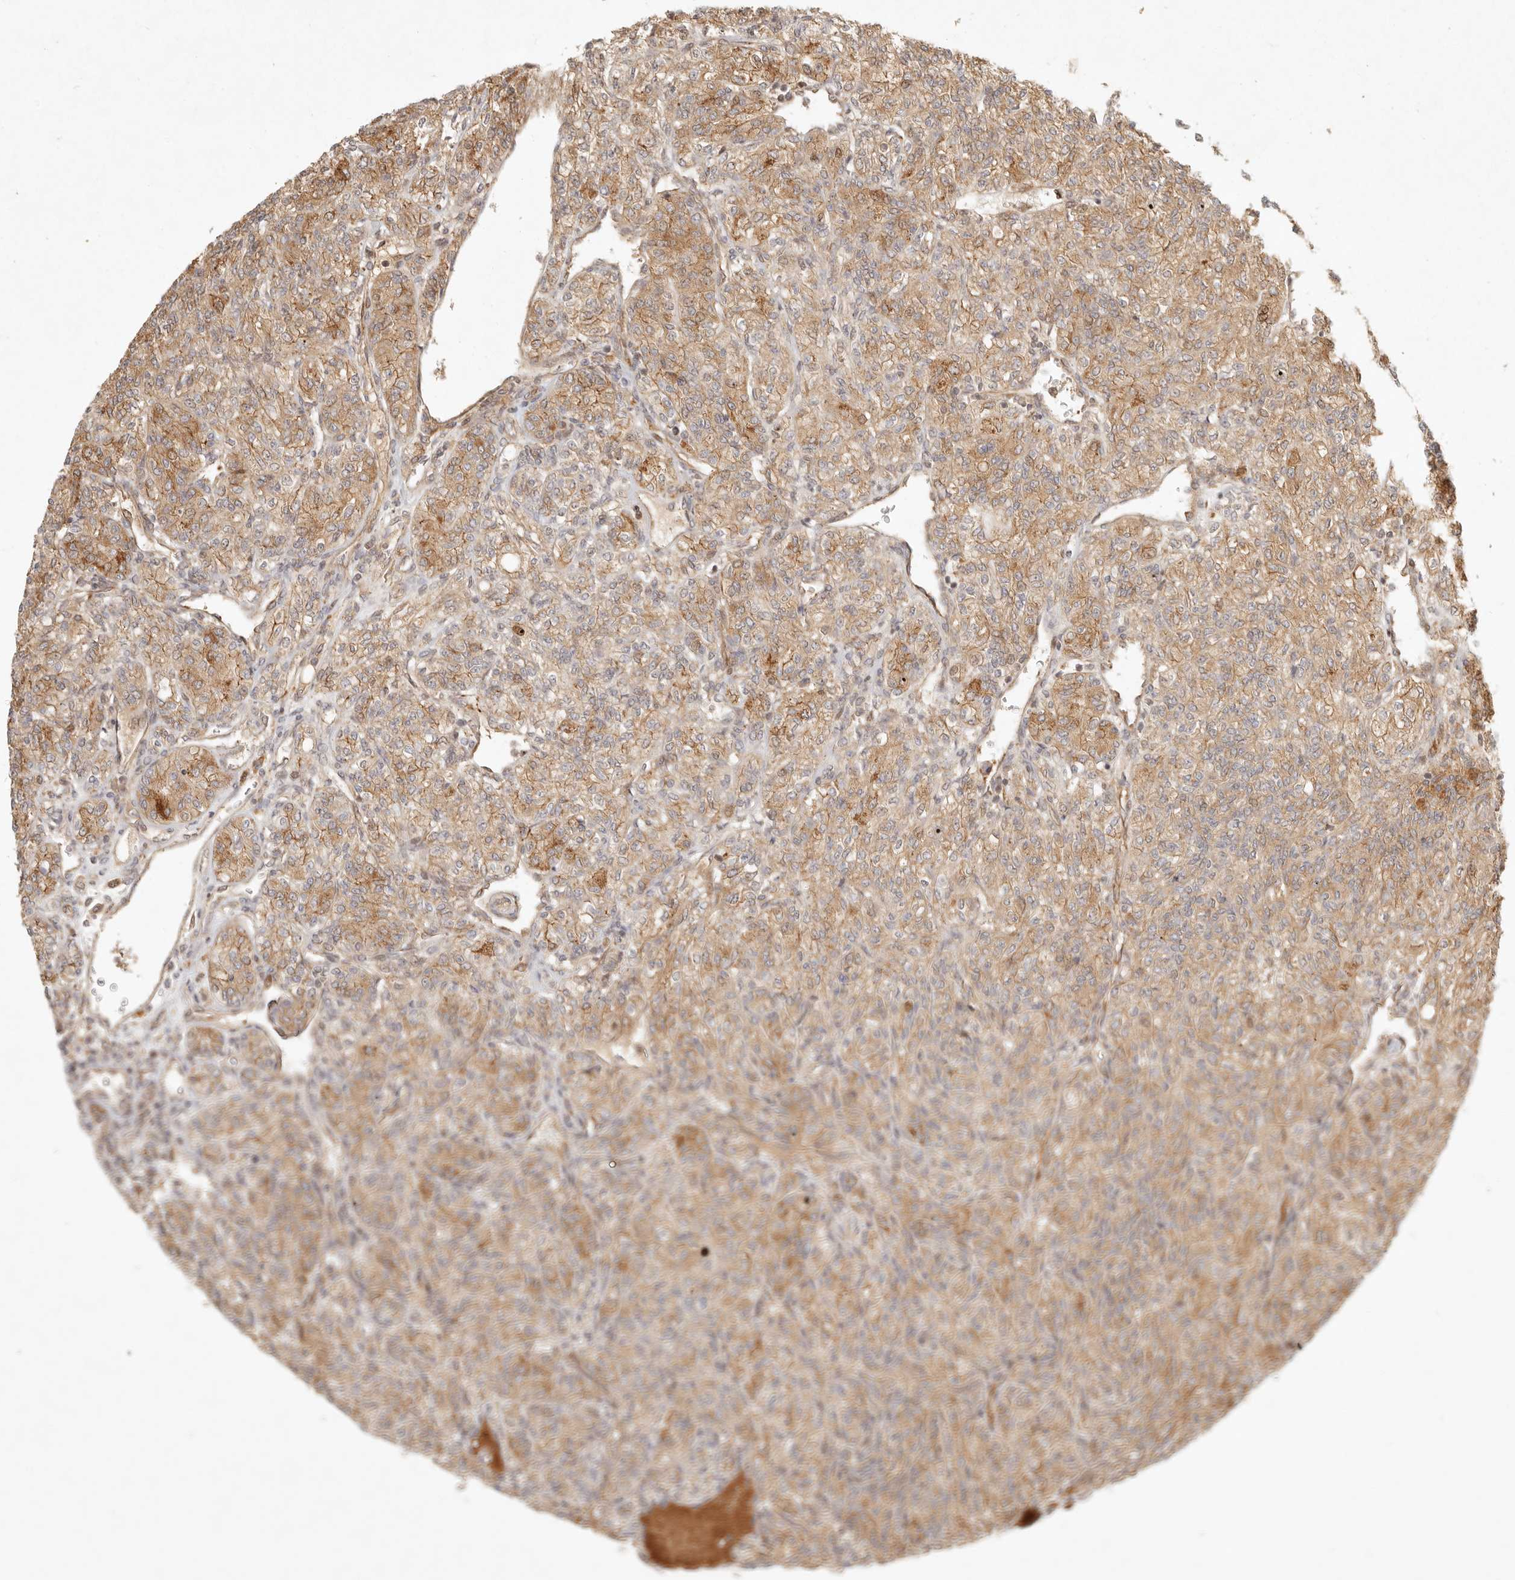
{"staining": {"intensity": "moderate", "quantity": ">75%", "location": "cytoplasmic/membranous"}, "tissue": "renal cancer", "cell_type": "Tumor cells", "image_type": "cancer", "snomed": [{"axis": "morphology", "description": "Adenocarcinoma, NOS"}, {"axis": "topography", "description": "Kidney"}], "caption": "Protein expression analysis of renal adenocarcinoma shows moderate cytoplasmic/membranous expression in about >75% of tumor cells.", "gene": "KLHL38", "patient": {"sex": "male", "age": 77}}